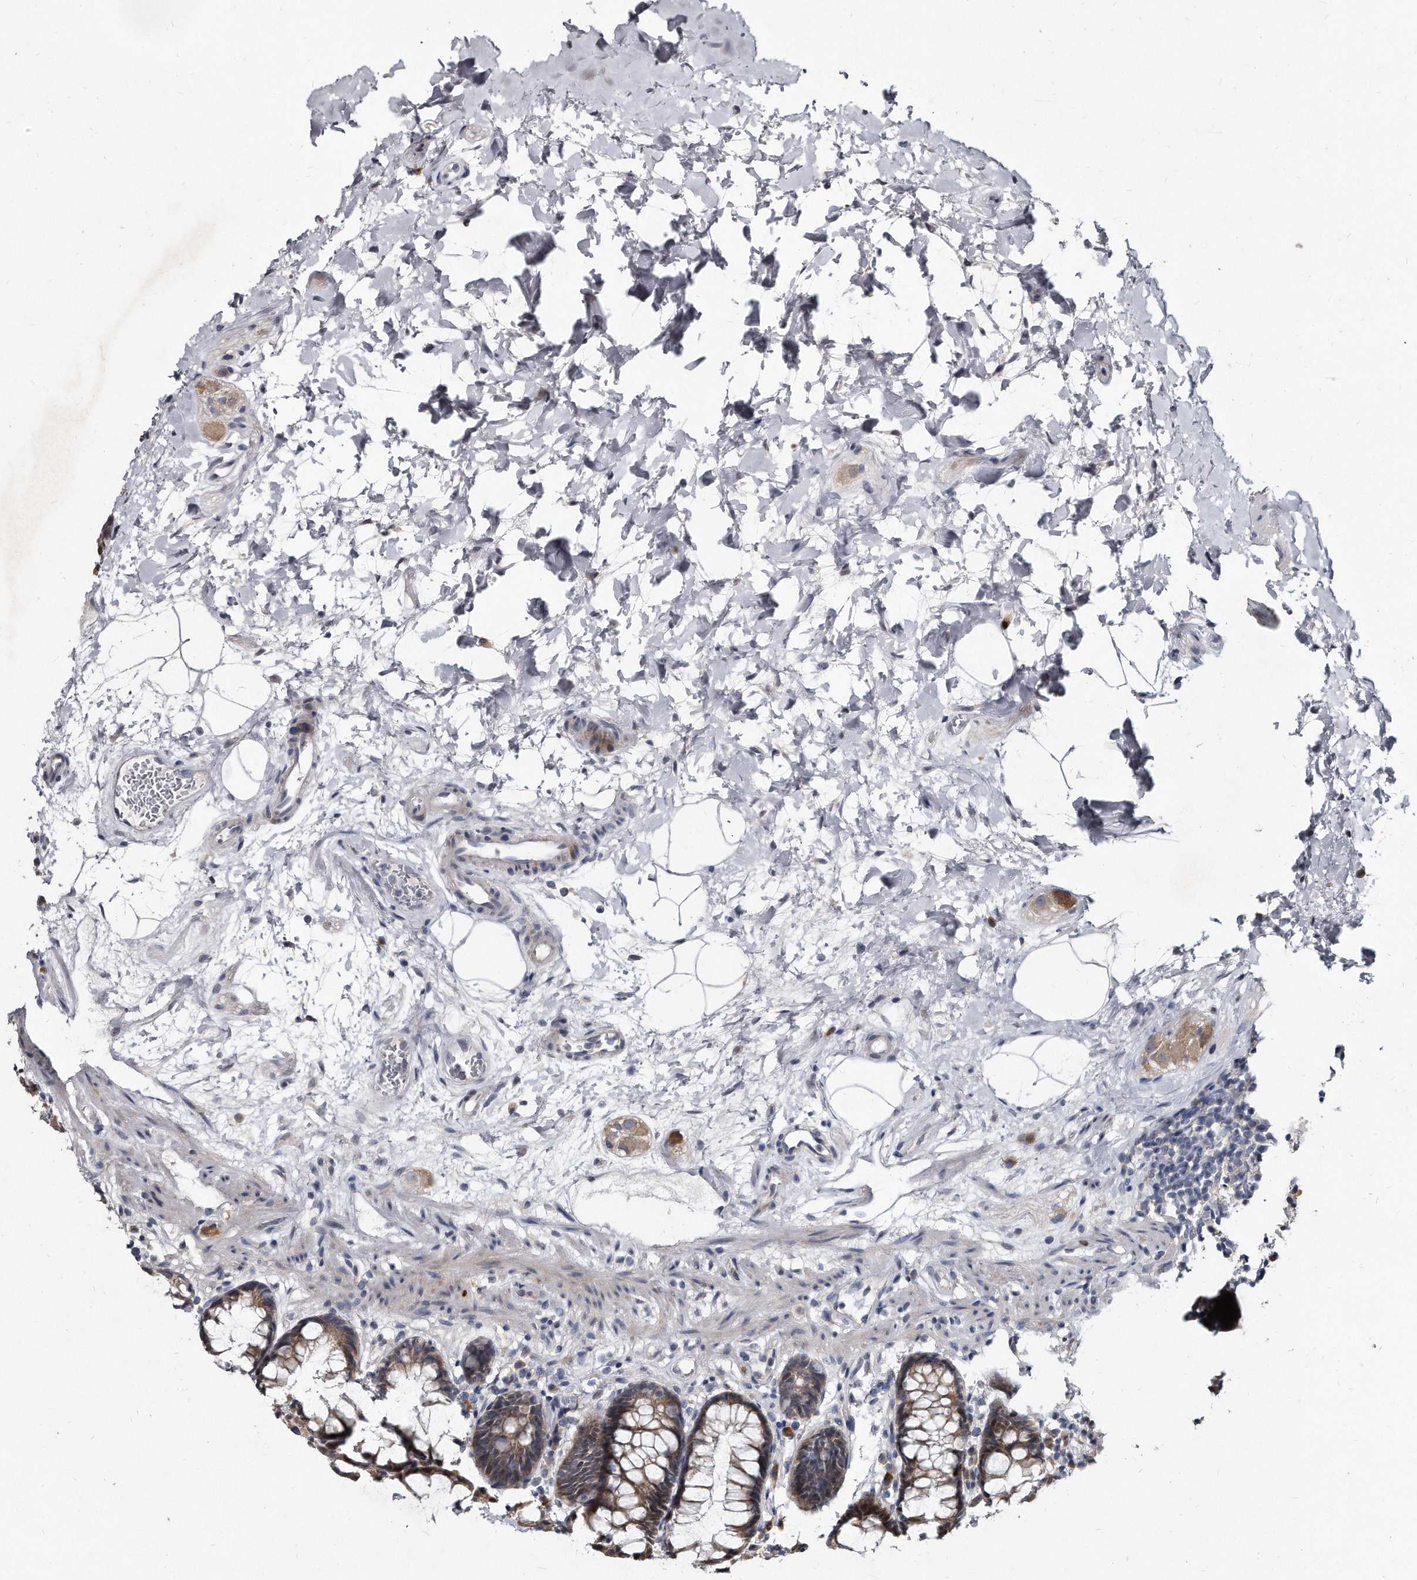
{"staining": {"intensity": "moderate", "quantity": ">75%", "location": "cytoplasmic/membranous"}, "tissue": "rectum", "cell_type": "Glandular cells", "image_type": "normal", "snomed": [{"axis": "morphology", "description": "Normal tissue, NOS"}, {"axis": "topography", "description": "Rectum"}], "caption": "Glandular cells reveal medium levels of moderate cytoplasmic/membranous positivity in approximately >75% of cells in benign rectum. (Brightfield microscopy of DAB IHC at high magnification).", "gene": "KLHDC3", "patient": {"sex": "male", "age": 64}}